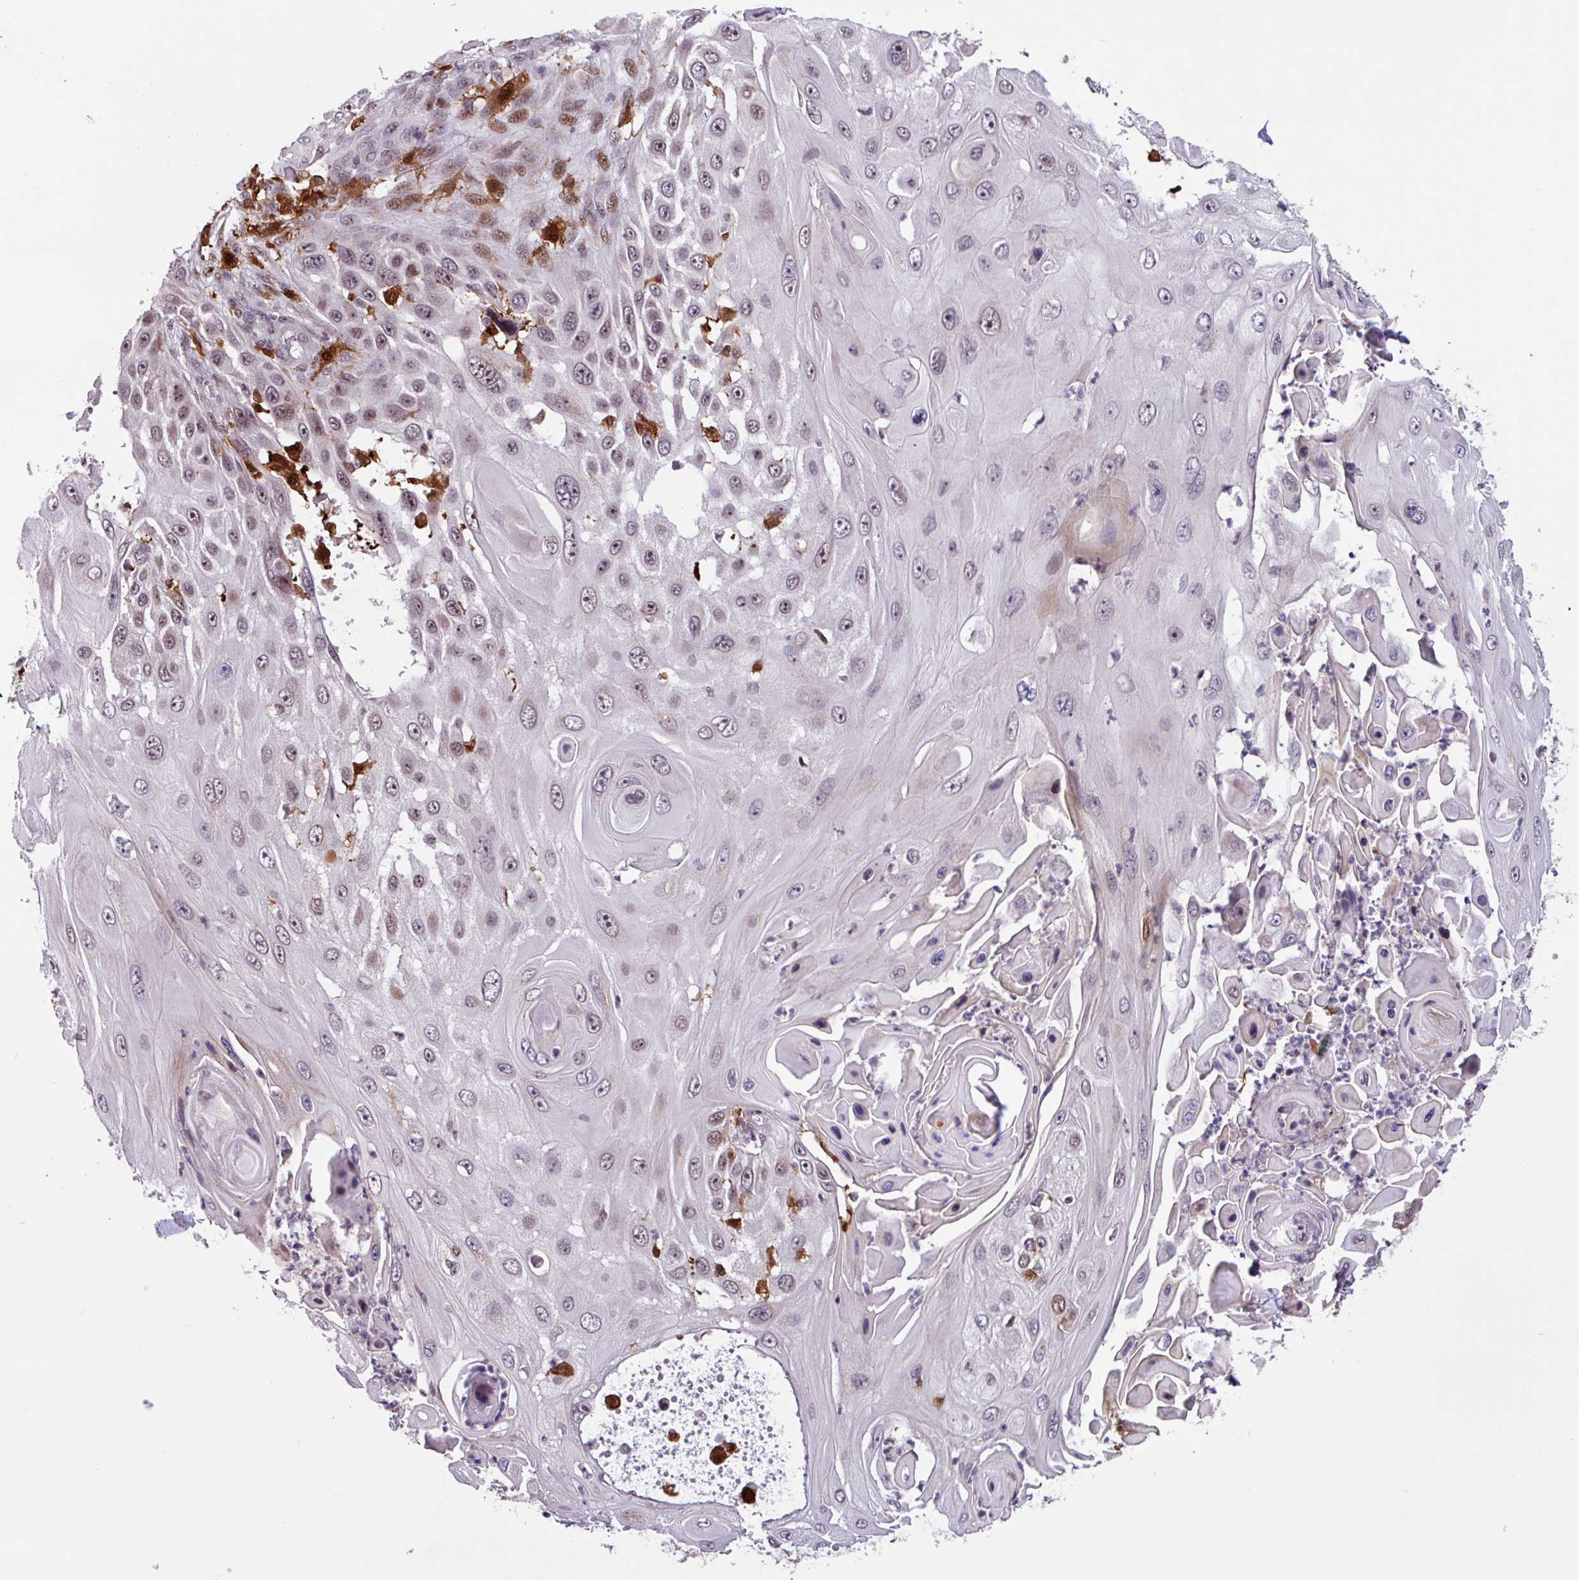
{"staining": {"intensity": "moderate", "quantity": "<25%", "location": "nuclear"}, "tissue": "skin cancer", "cell_type": "Tumor cells", "image_type": "cancer", "snomed": [{"axis": "morphology", "description": "Squamous cell carcinoma, NOS"}, {"axis": "topography", "description": "Skin"}], "caption": "Immunohistochemistry (IHC) staining of skin squamous cell carcinoma, which demonstrates low levels of moderate nuclear positivity in approximately <25% of tumor cells indicating moderate nuclear protein positivity. The staining was performed using DAB (3,3'-diaminobenzidine) (brown) for protein detection and nuclei were counterstained in hematoxylin (blue).", "gene": "BRD3", "patient": {"sex": "female", "age": 44}}